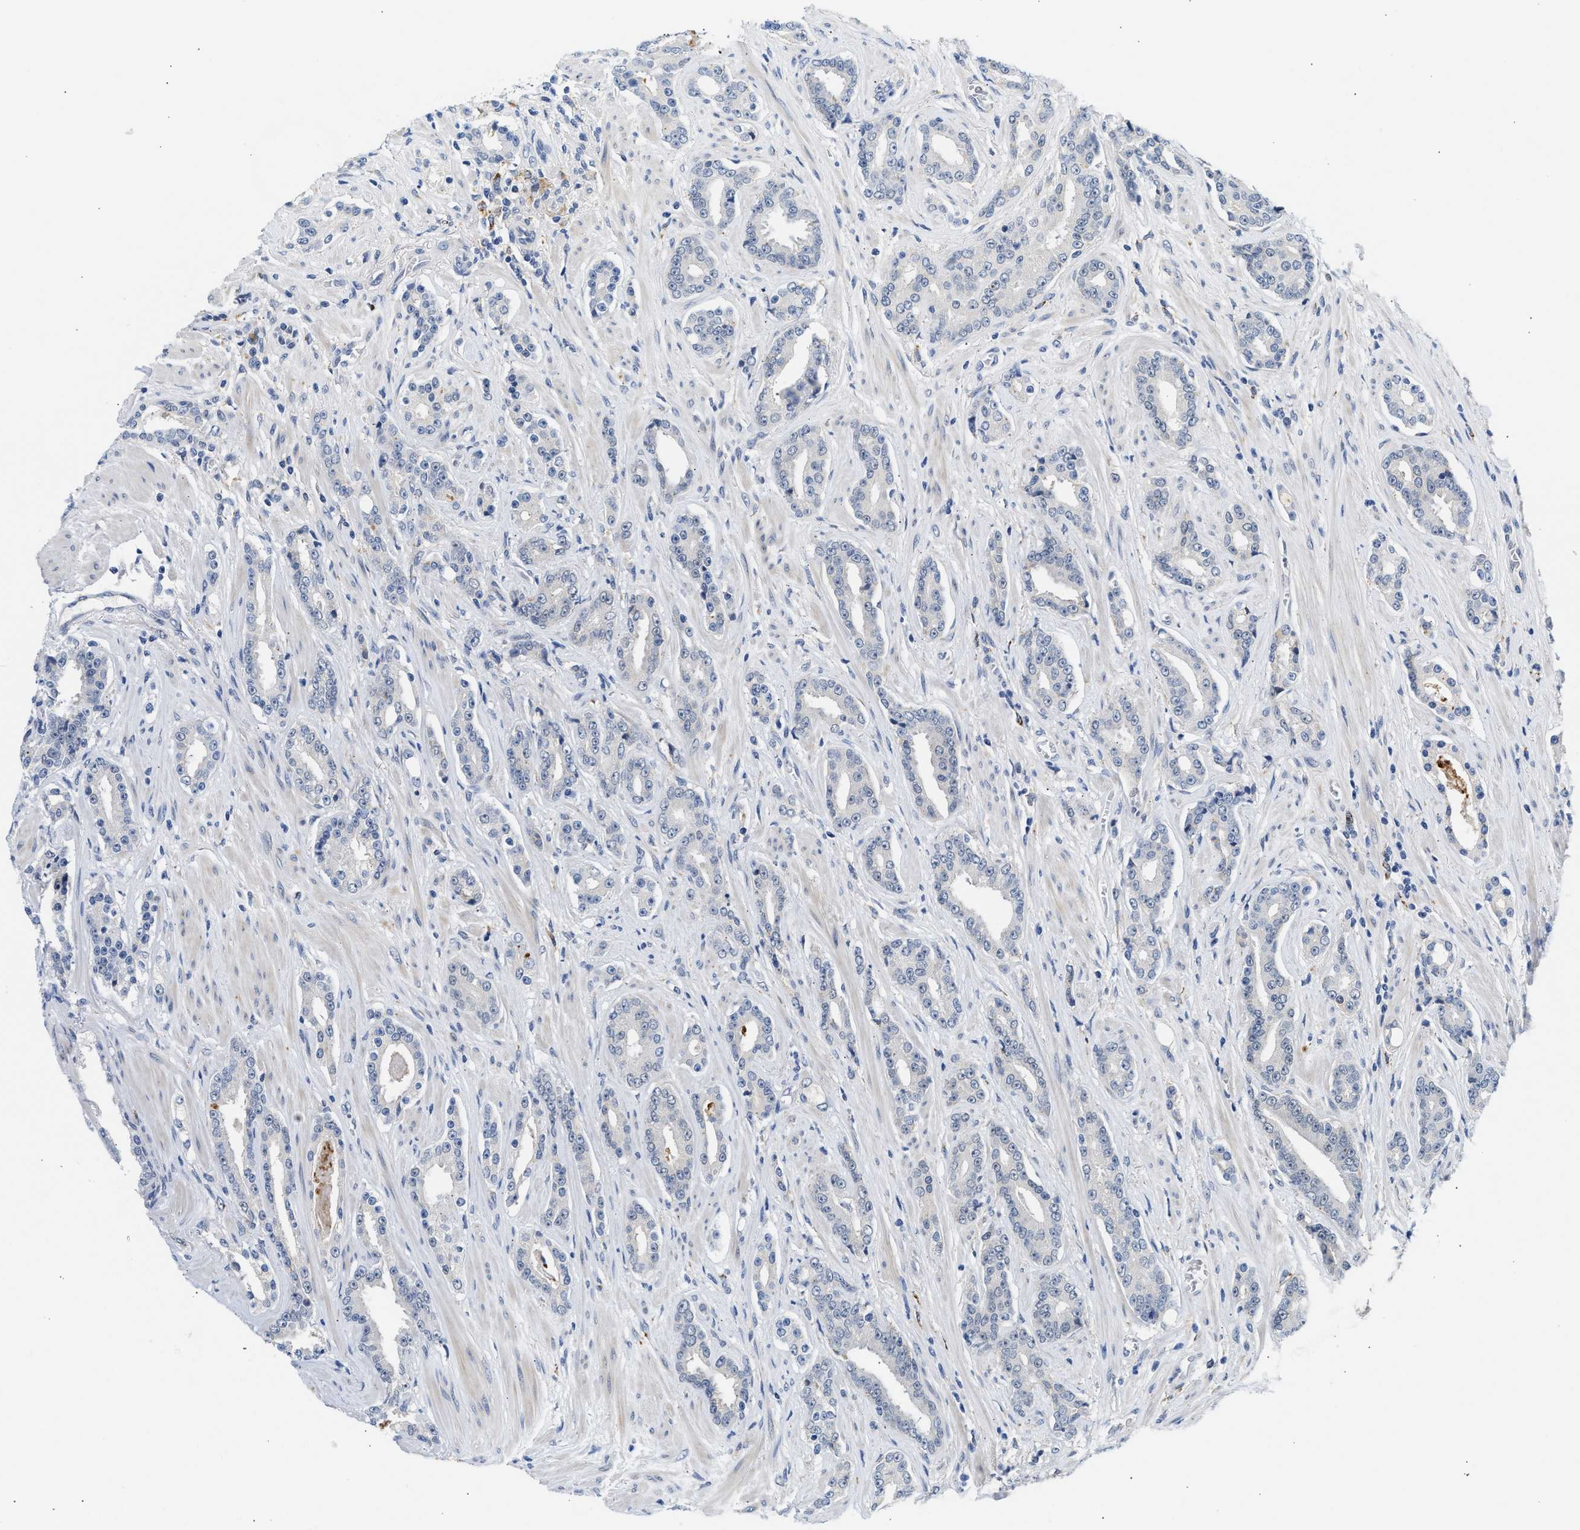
{"staining": {"intensity": "negative", "quantity": "none", "location": "none"}, "tissue": "prostate cancer", "cell_type": "Tumor cells", "image_type": "cancer", "snomed": [{"axis": "morphology", "description": "Adenocarcinoma, High grade"}, {"axis": "topography", "description": "Prostate"}], "caption": "This is an IHC photomicrograph of prostate high-grade adenocarcinoma. There is no staining in tumor cells.", "gene": "PPM1L", "patient": {"sex": "male", "age": 71}}